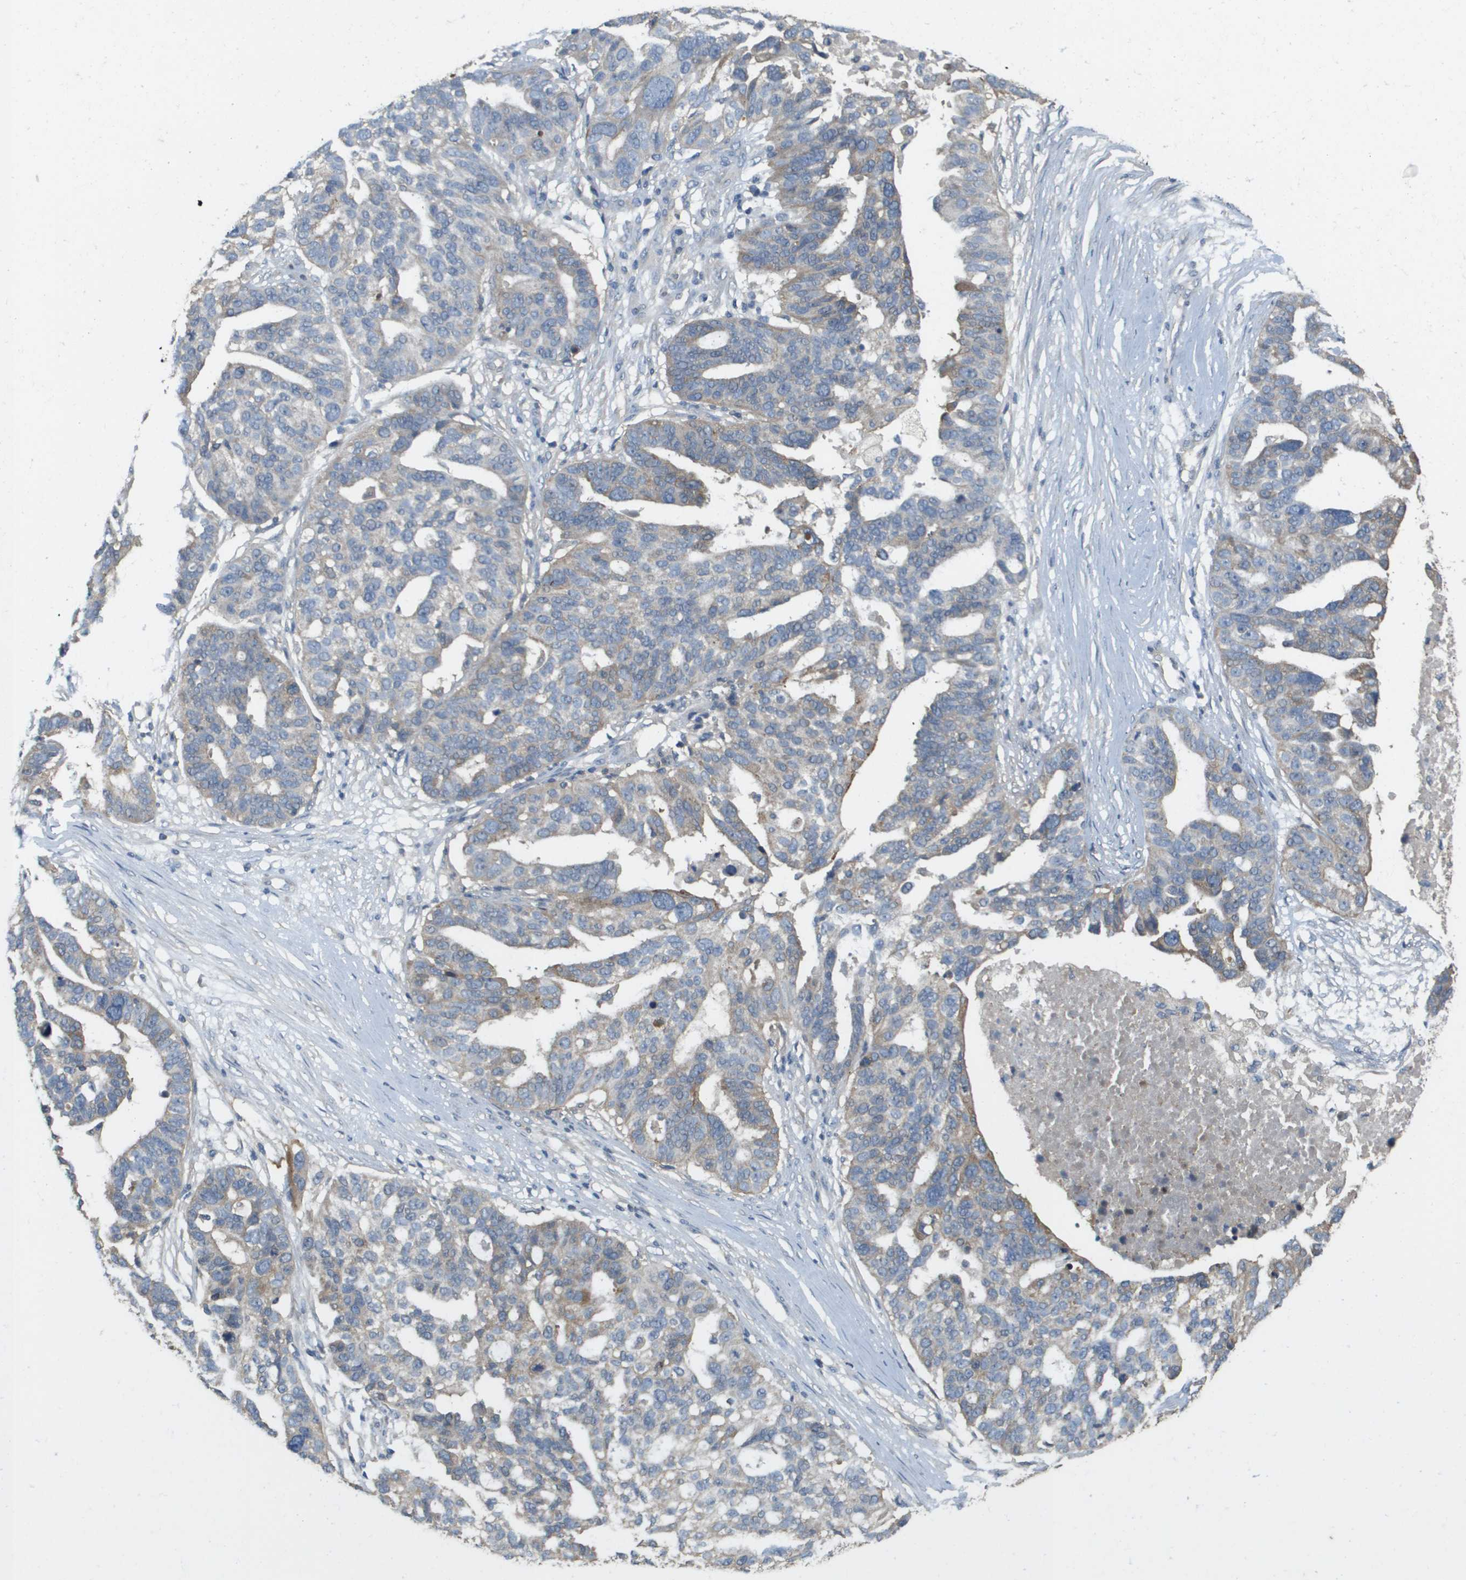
{"staining": {"intensity": "weak", "quantity": "<25%", "location": "cytoplasmic/membranous"}, "tissue": "ovarian cancer", "cell_type": "Tumor cells", "image_type": "cancer", "snomed": [{"axis": "morphology", "description": "Cystadenocarcinoma, serous, NOS"}, {"axis": "topography", "description": "Ovary"}], "caption": "Ovarian cancer (serous cystadenocarcinoma) stained for a protein using immunohistochemistry demonstrates no staining tumor cells.", "gene": "KRT23", "patient": {"sex": "female", "age": 59}}